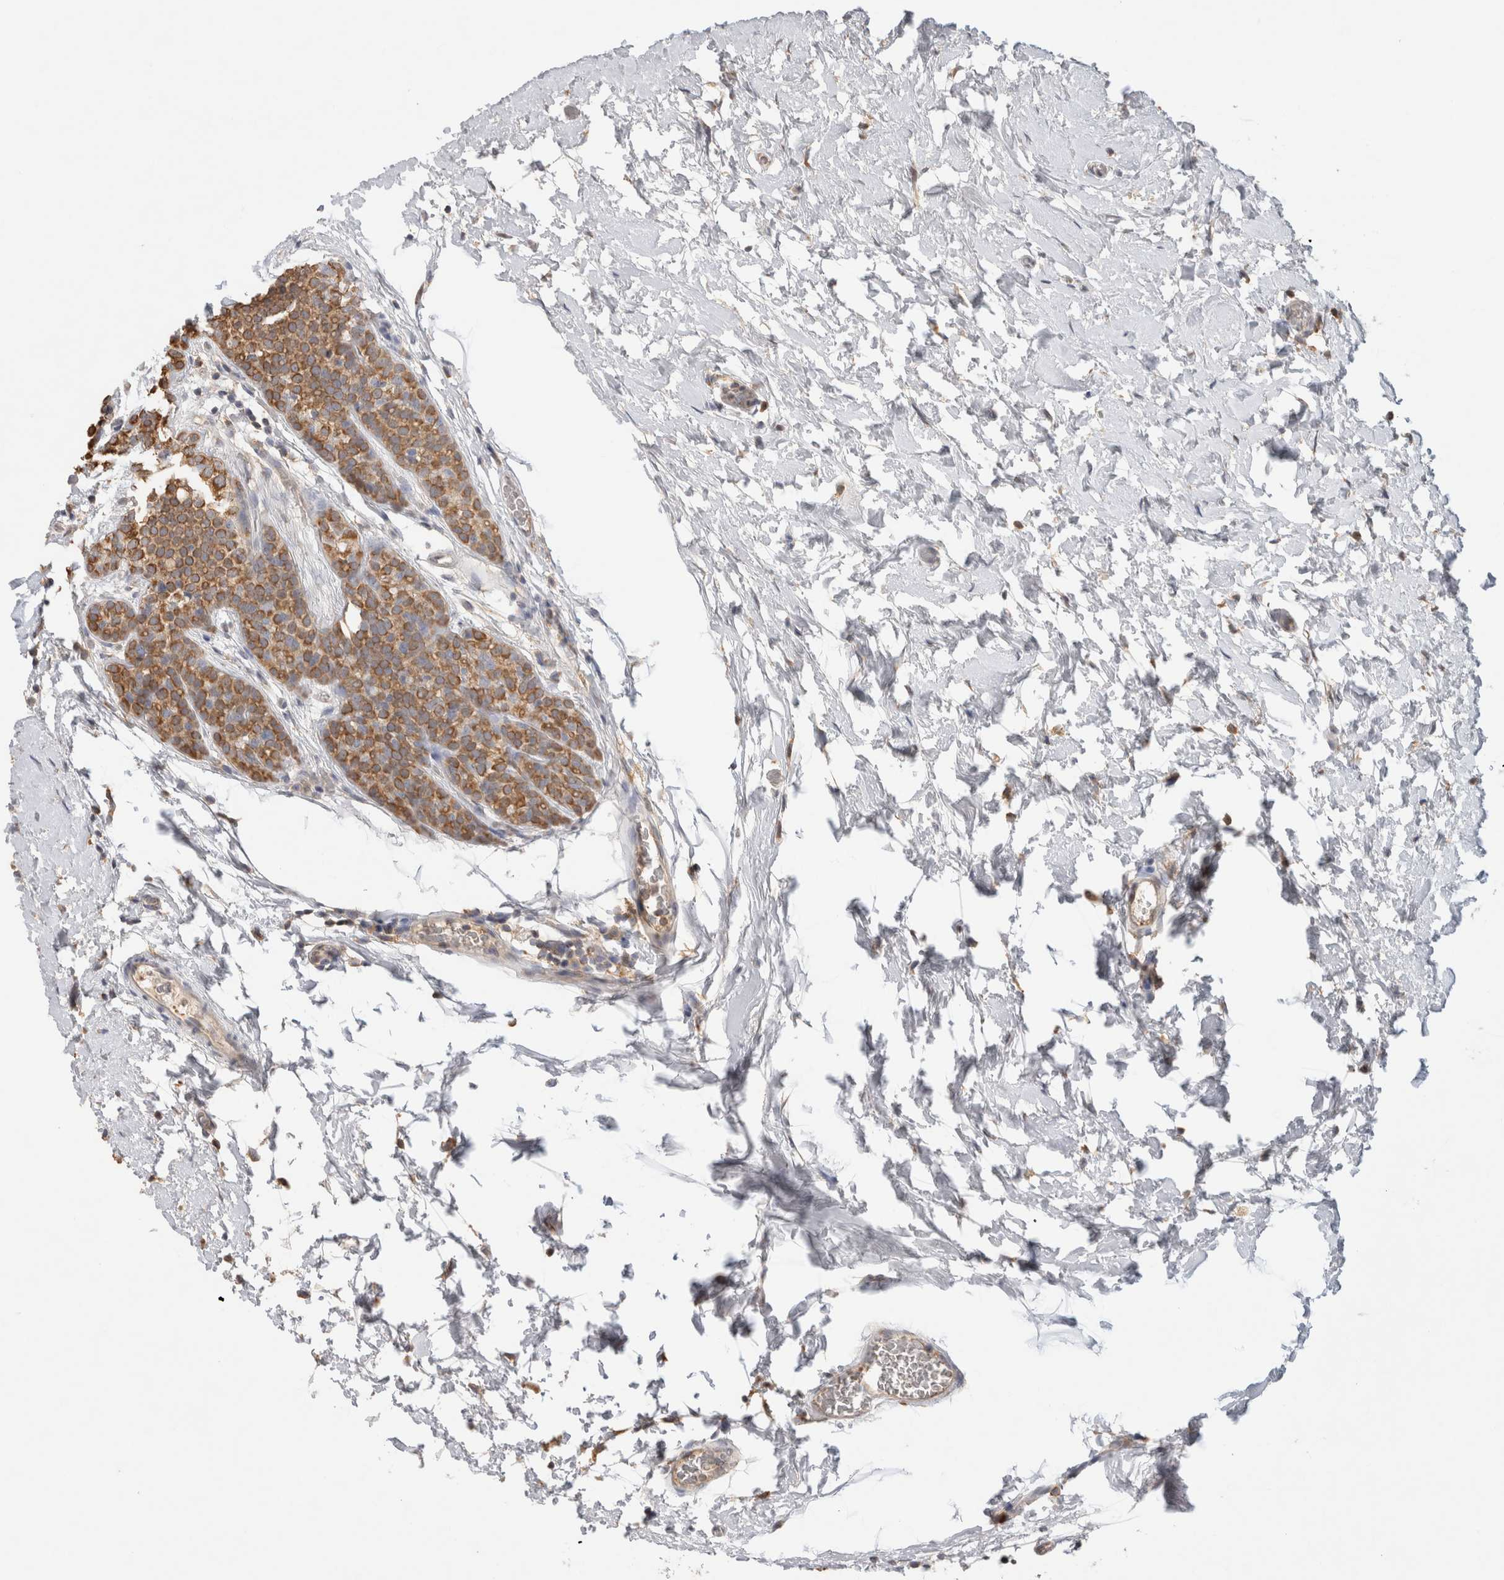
{"staining": {"intensity": "moderate", "quantity": ">75%", "location": "cytoplasmic/membranous"}, "tissue": "breast cancer", "cell_type": "Tumor cells", "image_type": "cancer", "snomed": [{"axis": "morphology", "description": "Lobular carcinoma"}, {"axis": "topography", "description": "Breast"}], "caption": "Breast lobular carcinoma tissue displays moderate cytoplasmic/membranous expression in approximately >75% of tumor cells, visualized by immunohistochemistry.", "gene": "GAS1", "patient": {"sex": "female", "age": 50}}